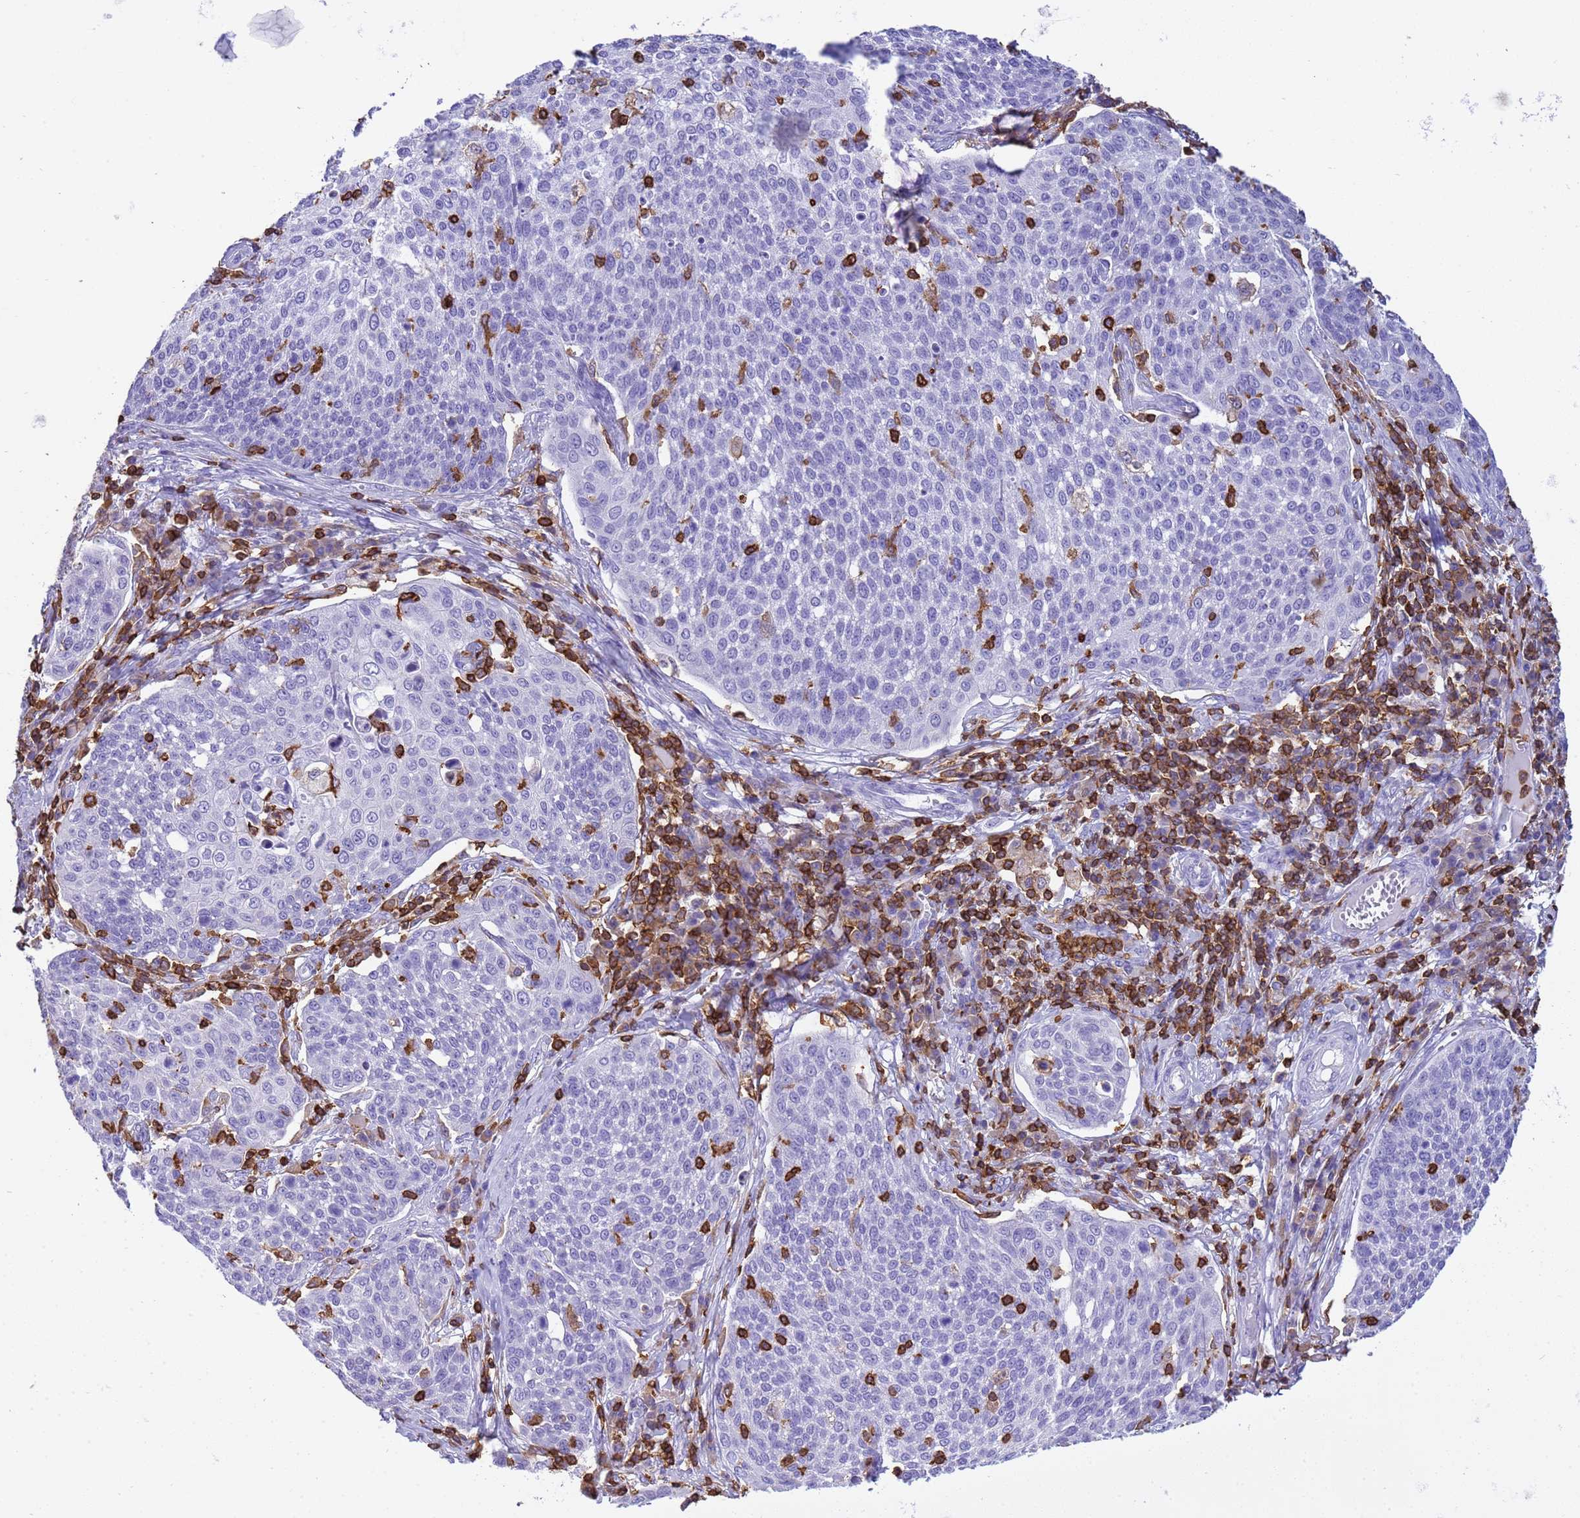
{"staining": {"intensity": "negative", "quantity": "none", "location": "none"}, "tissue": "cervical cancer", "cell_type": "Tumor cells", "image_type": "cancer", "snomed": [{"axis": "morphology", "description": "Squamous cell carcinoma, NOS"}, {"axis": "topography", "description": "Cervix"}], "caption": "Immunohistochemistry (IHC) histopathology image of neoplastic tissue: human cervical cancer (squamous cell carcinoma) stained with DAB (3,3'-diaminobenzidine) demonstrates no significant protein expression in tumor cells.", "gene": "IRF5", "patient": {"sex": "female", "age": 34}}